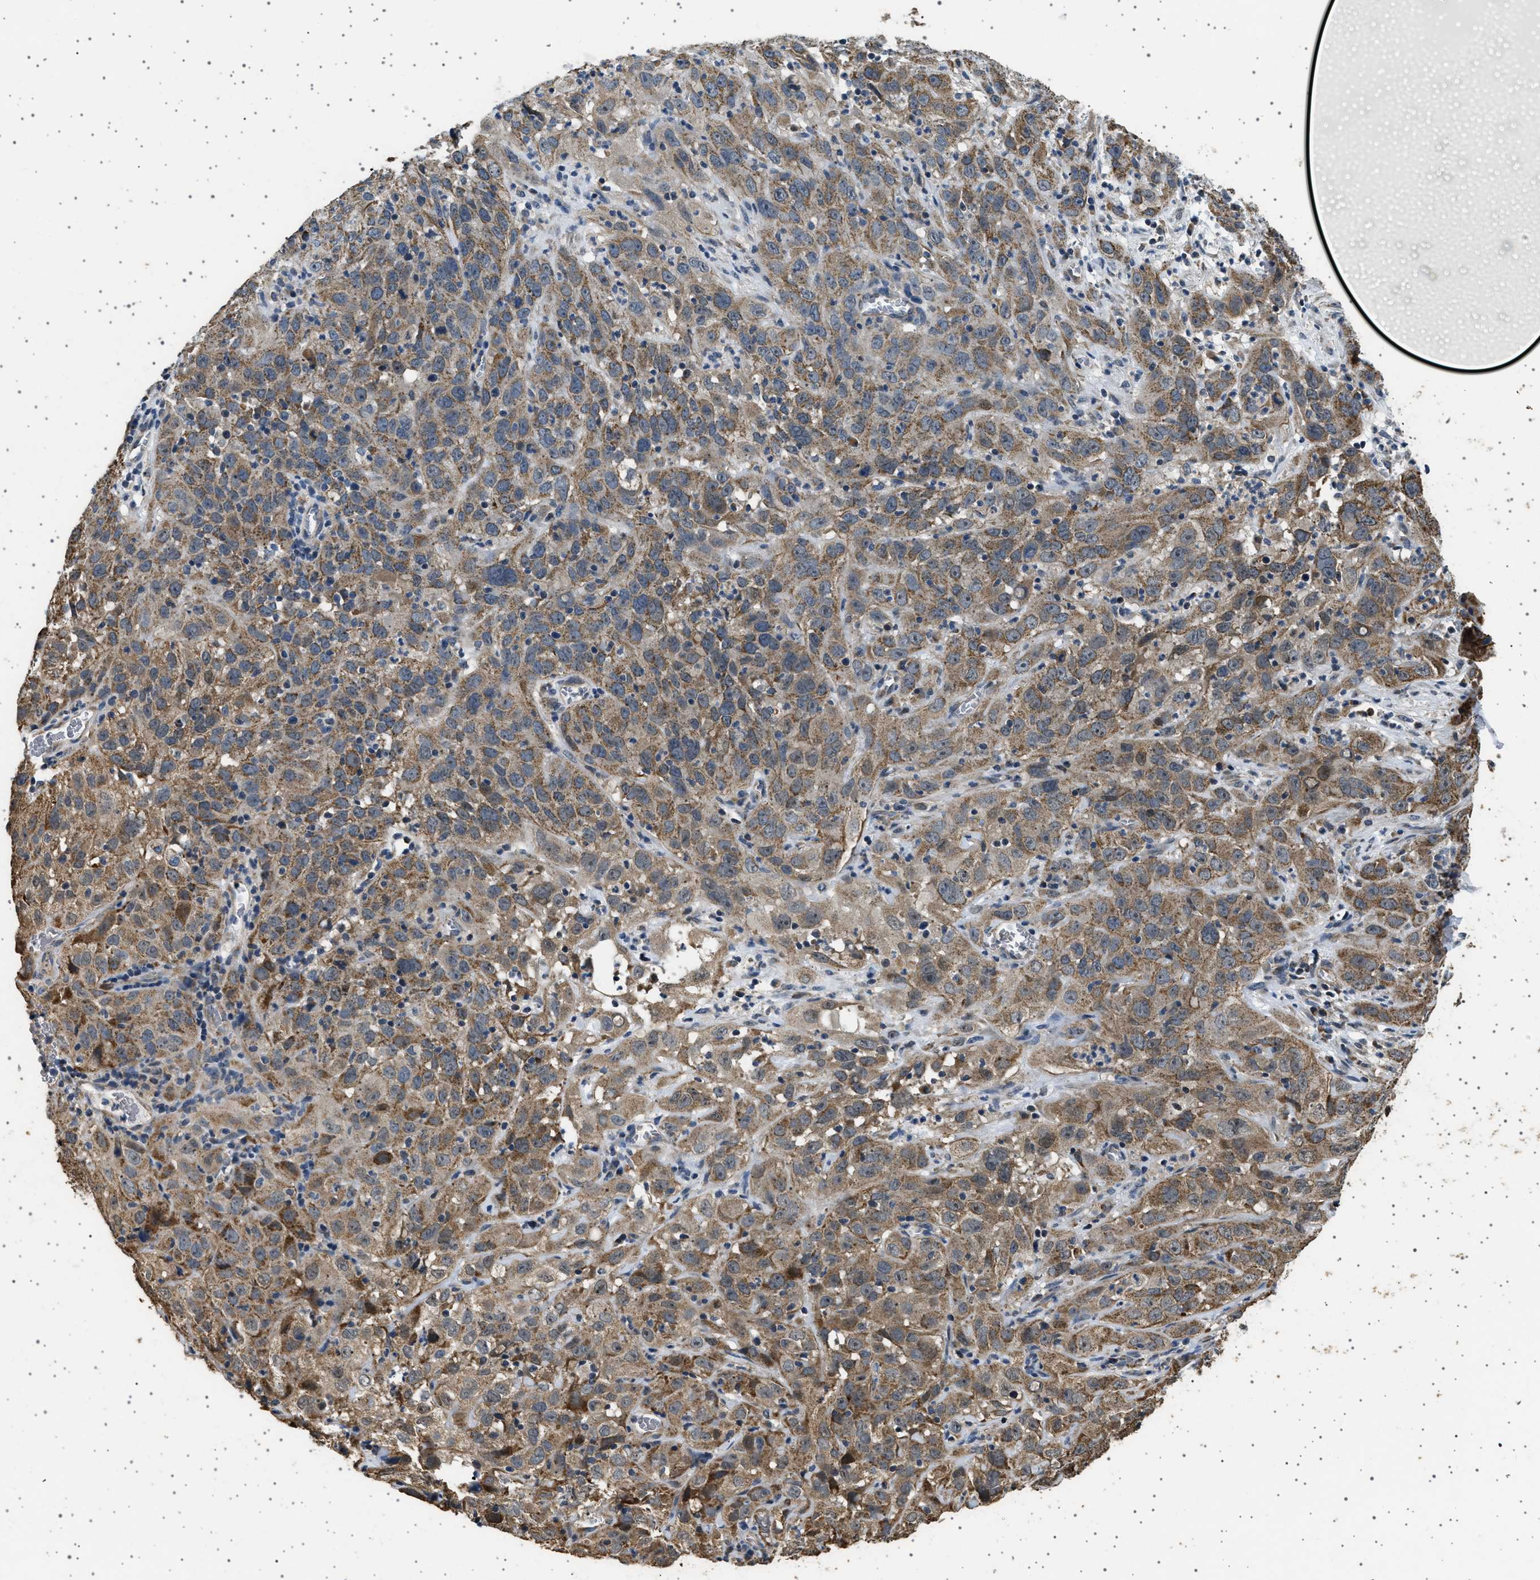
{"staining": {"intensity": "moderate", "quantity": ">75%", "location": "cytoplasmic/membranous"}, "tissue": "cervical cancer", "cell_type": "Tumor cells", "image_type": "cancer", "snomed": [{"axis": "morphology", "description": "Squamous cell carcinoma, NOS"}, {"axis": "topography", "description": "Cervix"}], "caption": "About >75% of tumor cells in human squamous cell carcinoma (cervical) demonstrate moderate cytoplasmic/membranous protein positivity as visualized by brown immunohistochemical staining.", "gene": "KCNA4", "patient": {"sex": "female", "age": 32}}